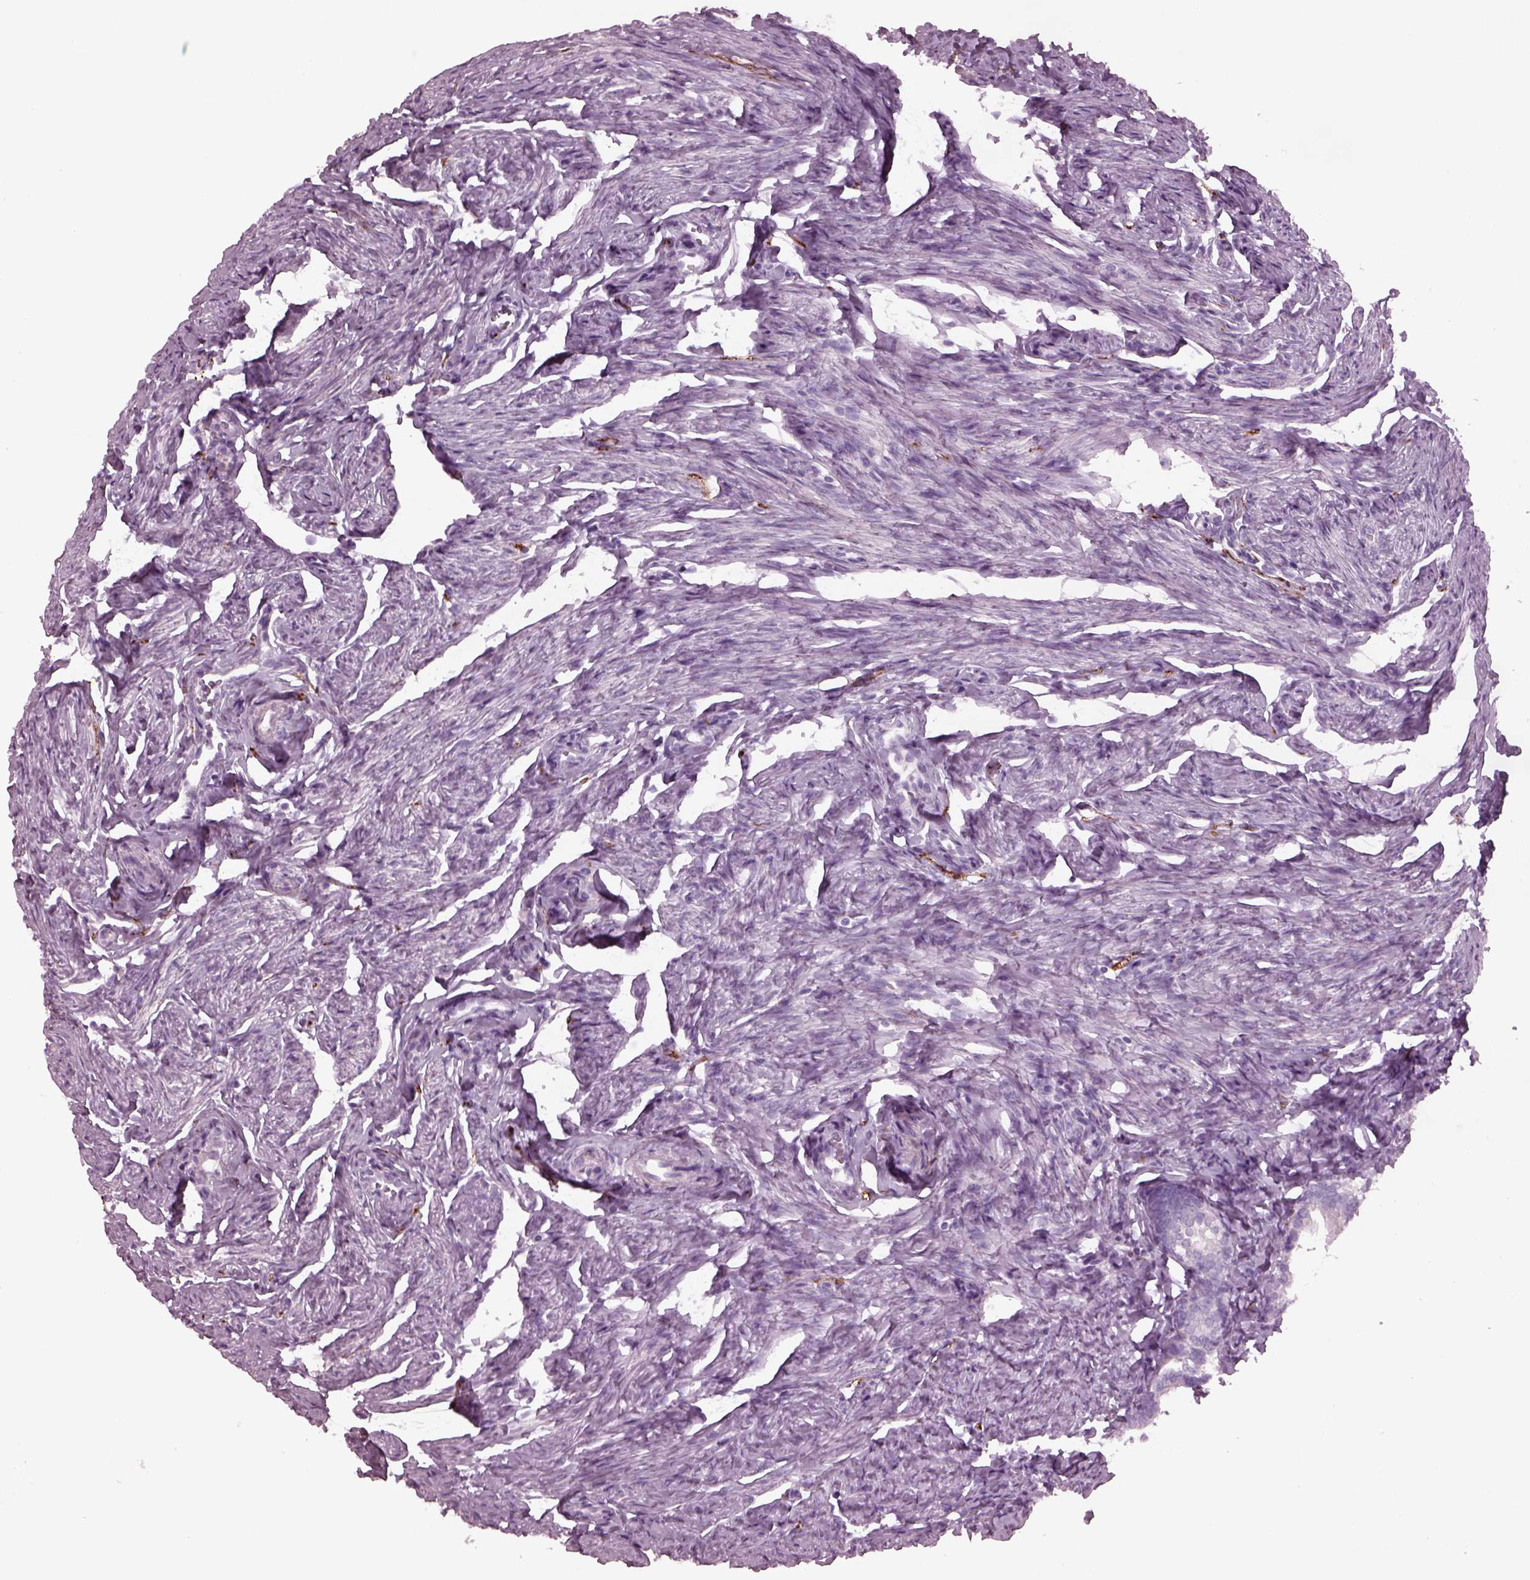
{"staining": {"intensity": "negative", "quantity": "none", "location": "none"}, "tissue": "fallopian tube", "cell_type": "Glandular cells", "image_type": "normal", "snomed": [{"axis": "morphology", "description": "Normal tissue, NOS"}, {"axis": "topography", "description": "Fallopian tube"}], "caption": "This image is of normal fallopian tube stained with immunohistochemistry to label a protein in brown with the nuclei are counter-stained blue. There is no staining in glandular cells. (Immunohistochemistry, brightfield microscopy, high magnification).", "gene": "GDF11", "patient": {"sex": "female", "age": 41}}